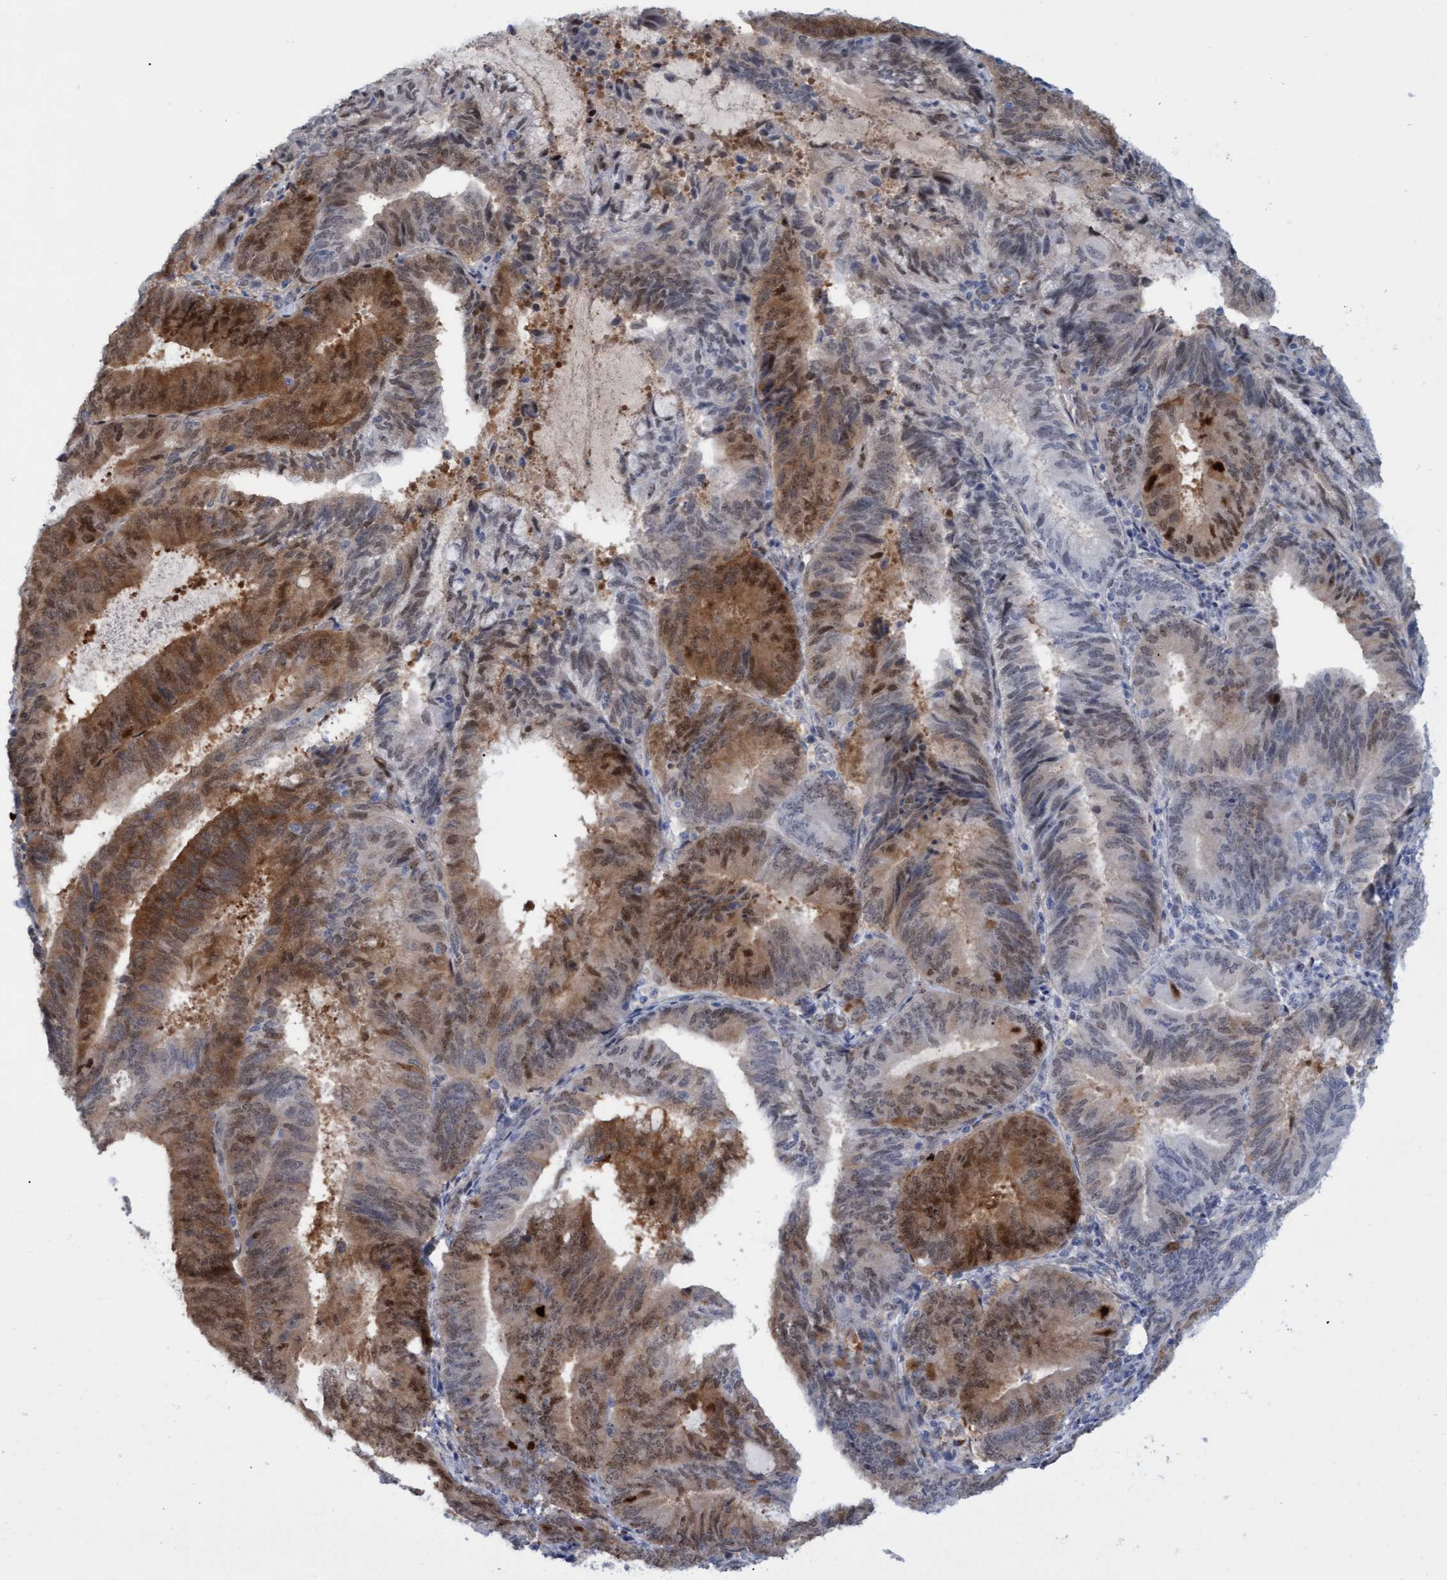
{"staining": {"intensity": "moderate", "quantity": "25%-75%", "location": "cytoplasmic/membranous,nuclear"}, "tissue": "endometrial cancer", "cell_type": "Tumor cells", "image_type": "cancer", "snomed": [{"axis": "morphology", "description": "Adenocarcinoma, NOS"}, {"axis": "topography", "description": "Endometrium"}], "caption": "IHC of human endometrial cancer (adenocarcinoma) displays medium levels of moderate cytoplasmic/membranous and nuclear staining in about 25%-75% of tumor cells. (brown staining indicates protein expression, while blue staining denotes nuclei).", "gene": "PINX1", "patient": {"sex": "female", "age": 81}}